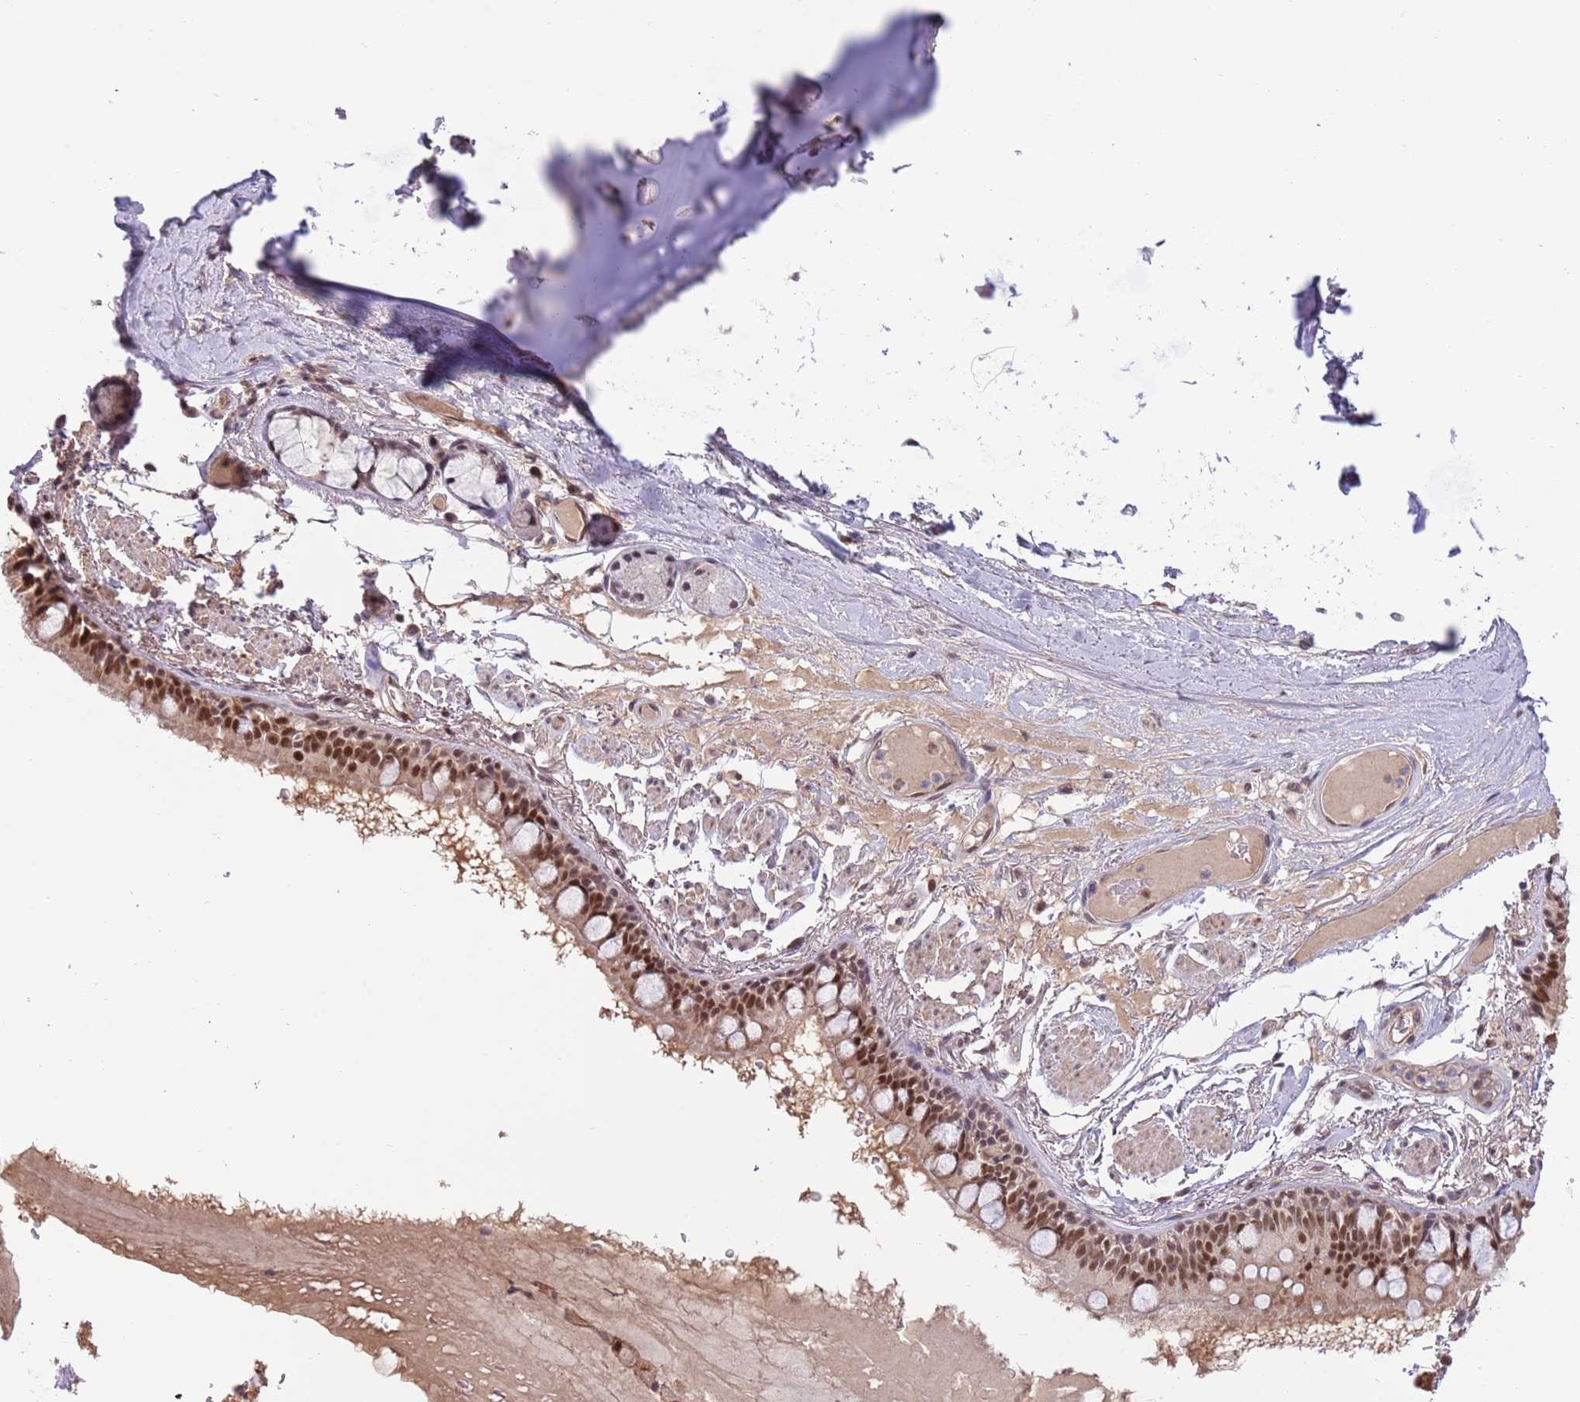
{"staining": {"intensity": "strong", "quantity": ">75%", "location": "nuclear"}, "tissue": "bronchus", "cell_type": "Respiratory epithelial cells", "image_type": "normal", "snomed": [{"axis": "morphology", "description": "Normal tissue, NOS"}, {"axis": "topography", "description": "Bronchus"}], "caption": "Protein staining of benign bronchus demonstrates strong nuclear expression in about >75% of respiratory epithelial cells.", "gene": "ZBTB7A", "patient": {"sex": "male", "age": 70}}